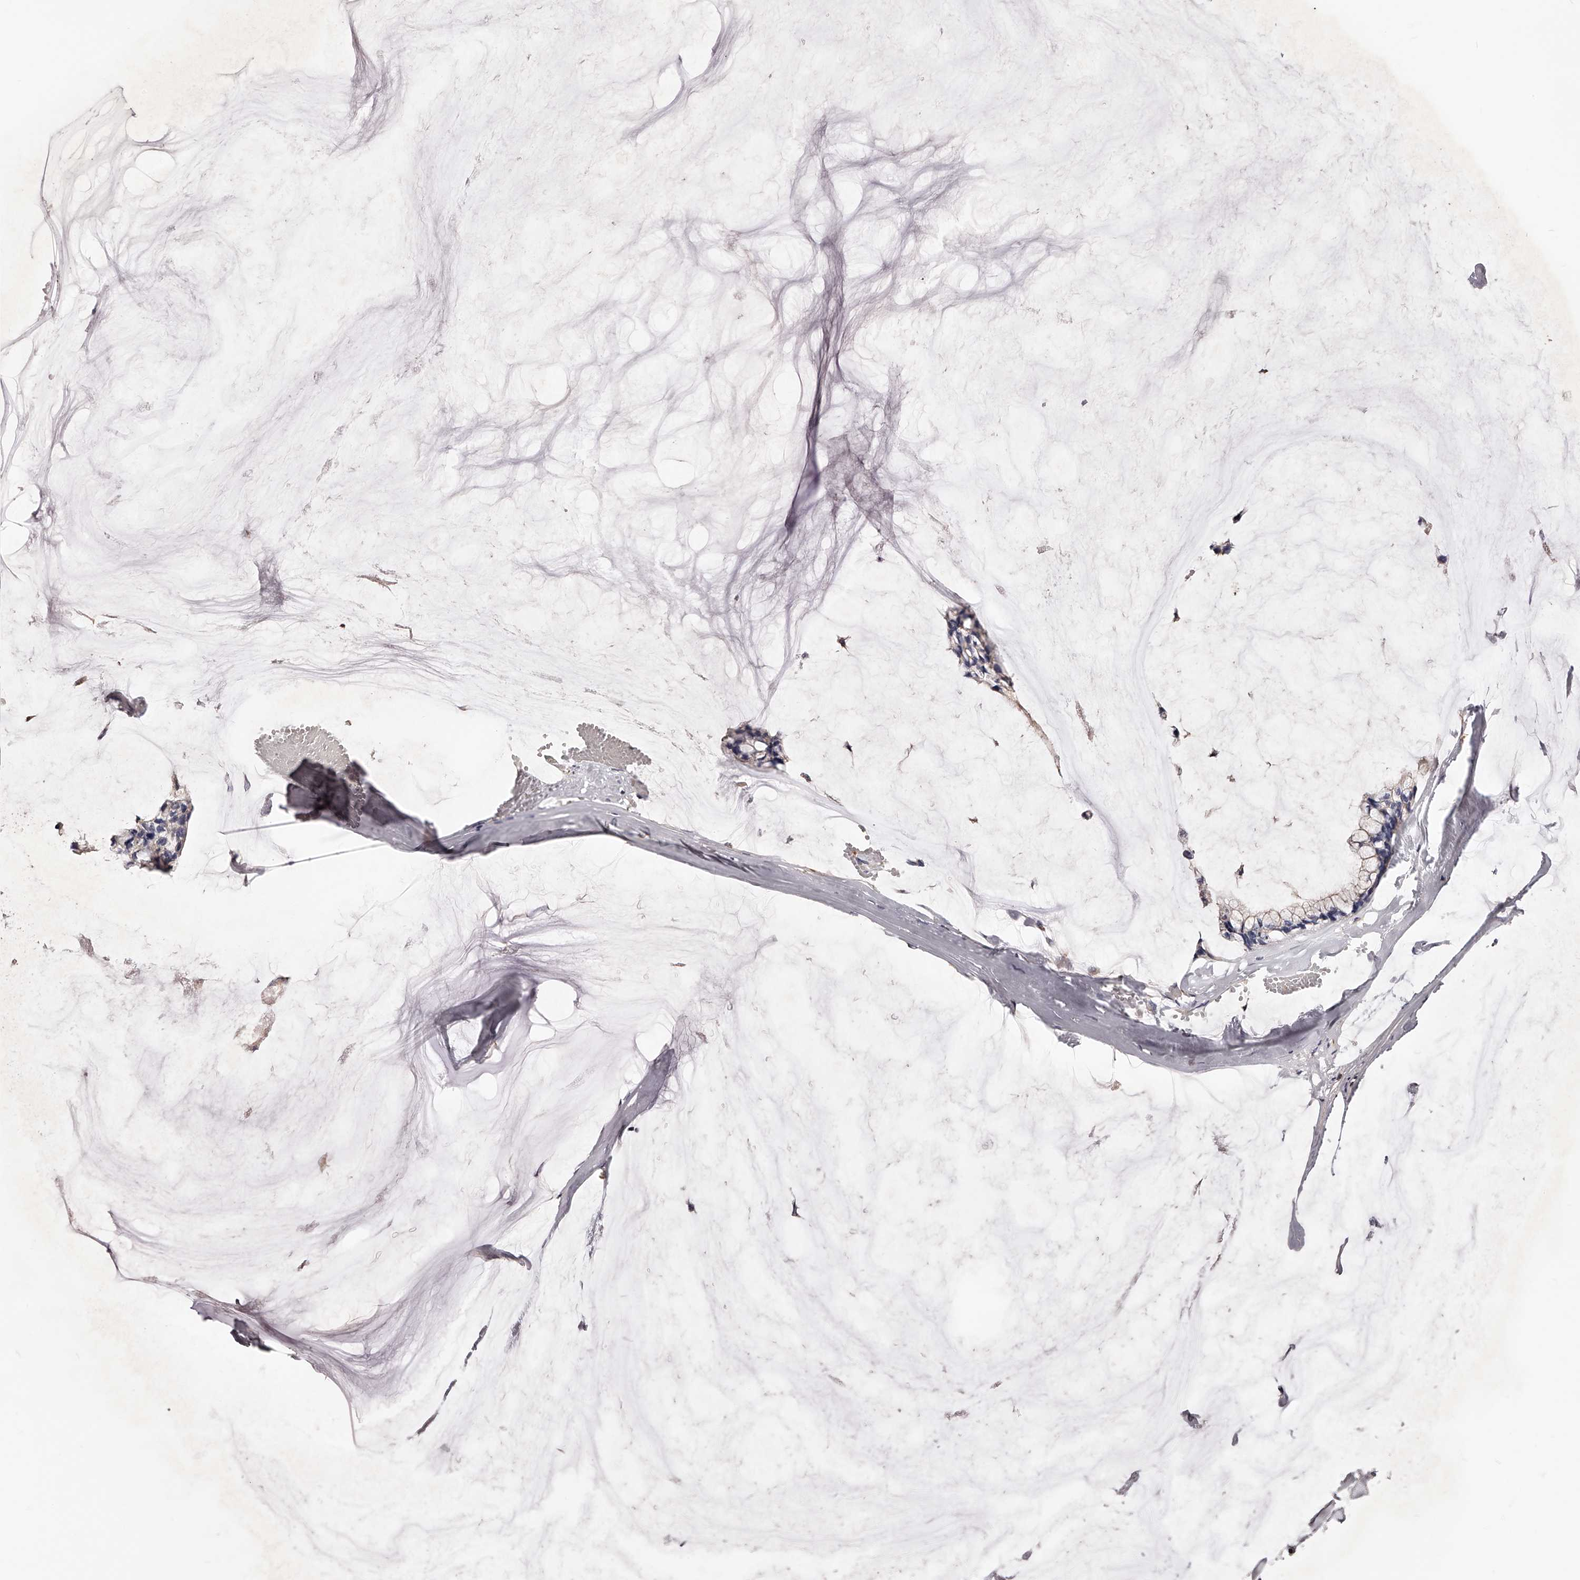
{"staining": {"intensity": "negative", "quantity": "none", "location": "none"}, "tissue": "ovarian cancer", "cell_type": "Tumor cells", "image_type": "cancer", "snomed": [{"axis": "morphology", "description": "Cystadenocarcinoma, mucinous, NOS"}, {"axis": "topography", "description": "Ovary"}], "caption": "Immunohistochemistry (IHC) micrograph of neoplastic tissue: ovarian cancer stained with DAB (3,3'-diaminobenzidine) displays no significant protein staining in tumor cells.", "gene": "PHACTR1", "patient": {"sex": "female", "age": 39}}